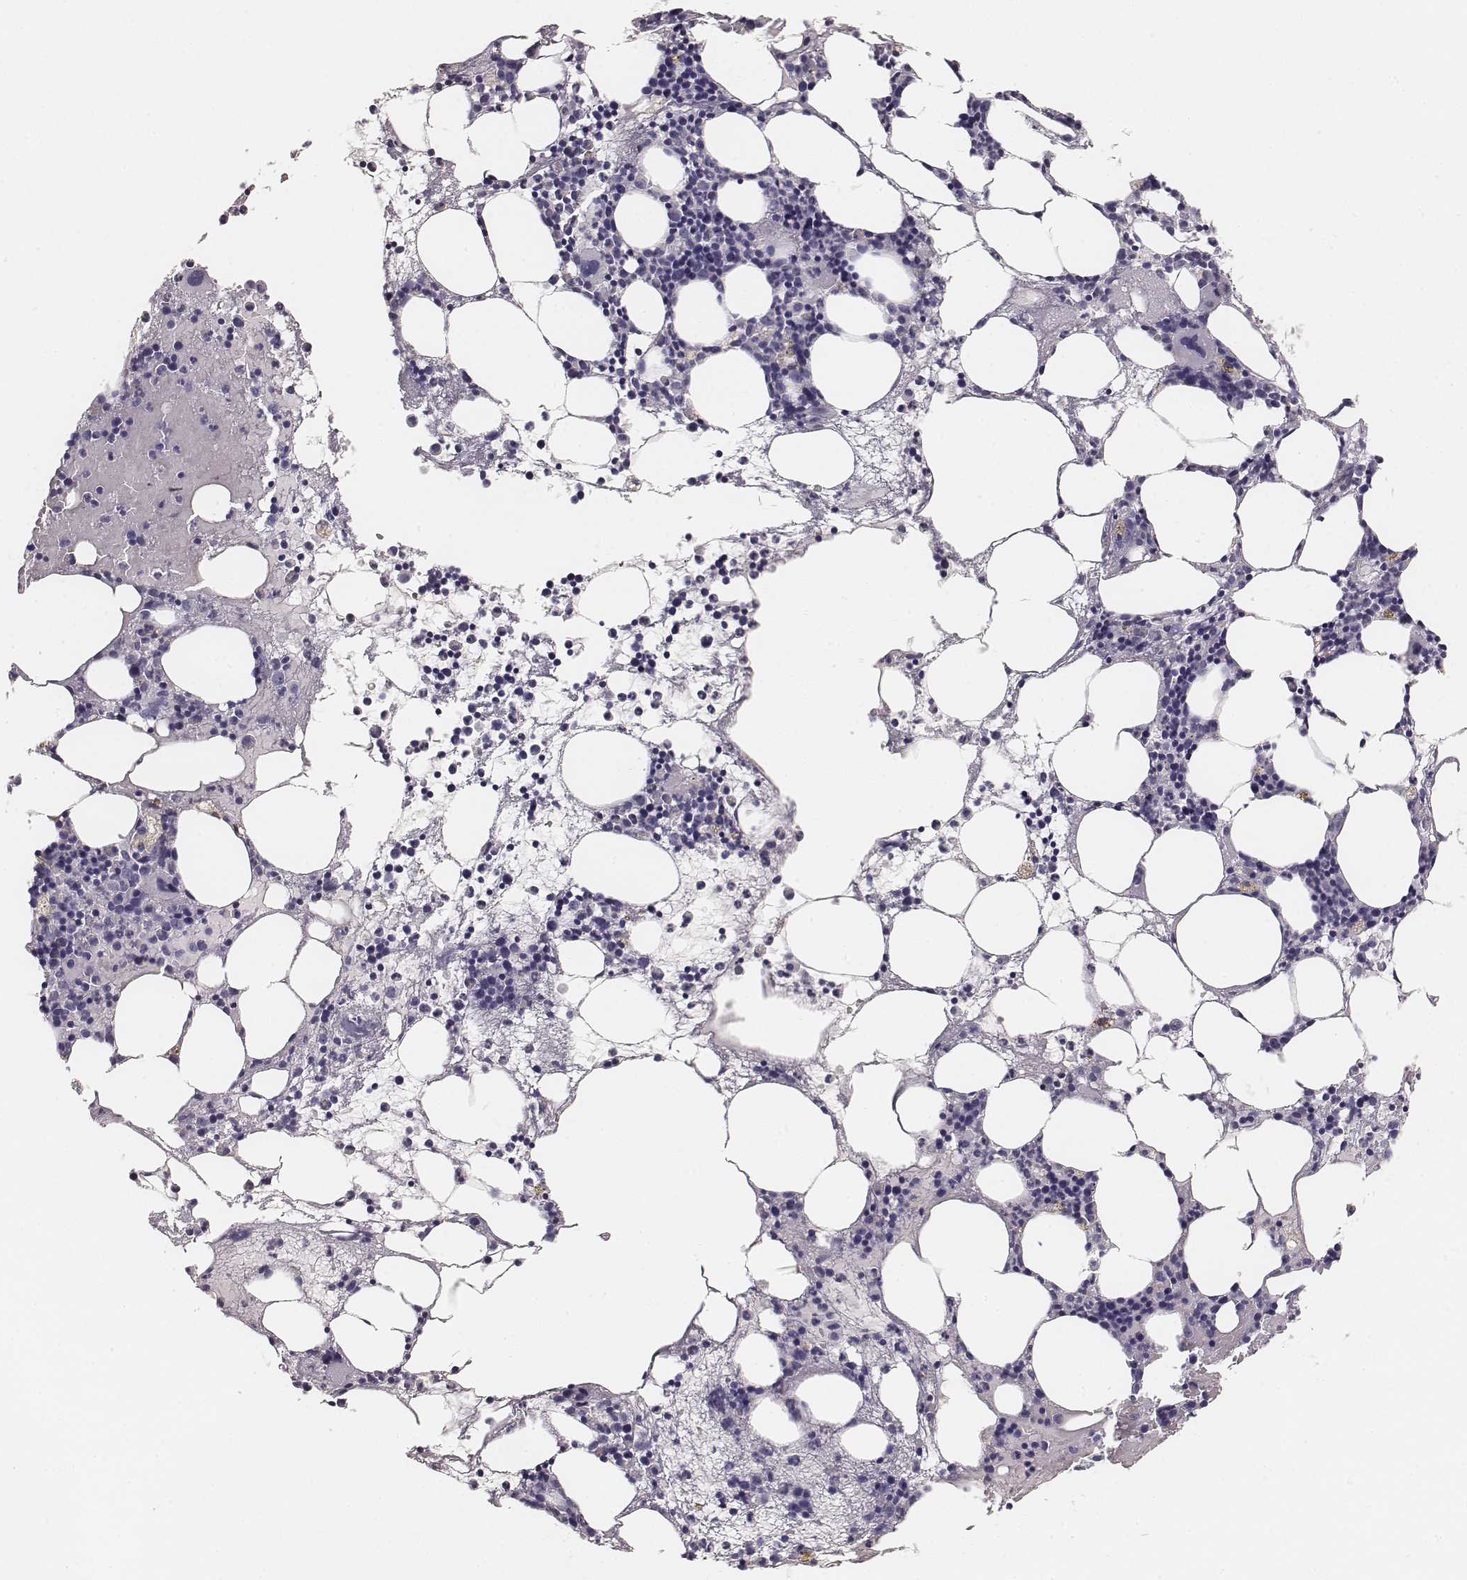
{"staining": {"intensity": "negative", "quantity": "none", "location": "none"}, "tissue": "bone marrow", "cell_type": "Hematopoietic cells", "image_type": "normal", "snomed": [{"axis": "morphology", "description": "Normal tissue, NOS"}, {"axis": "topography", "description": "Bone marrow"}], "caption": "High magnification brightfield microscopy of normal bone marrow stained with DAB (3,3'-diaminobenzidine) (brown) and counterstained with hematoxylin (blue): hematopoietic cells show no significant staining.", "gene": "MYH6", "patient": {"sex": "male", "age": 54}}